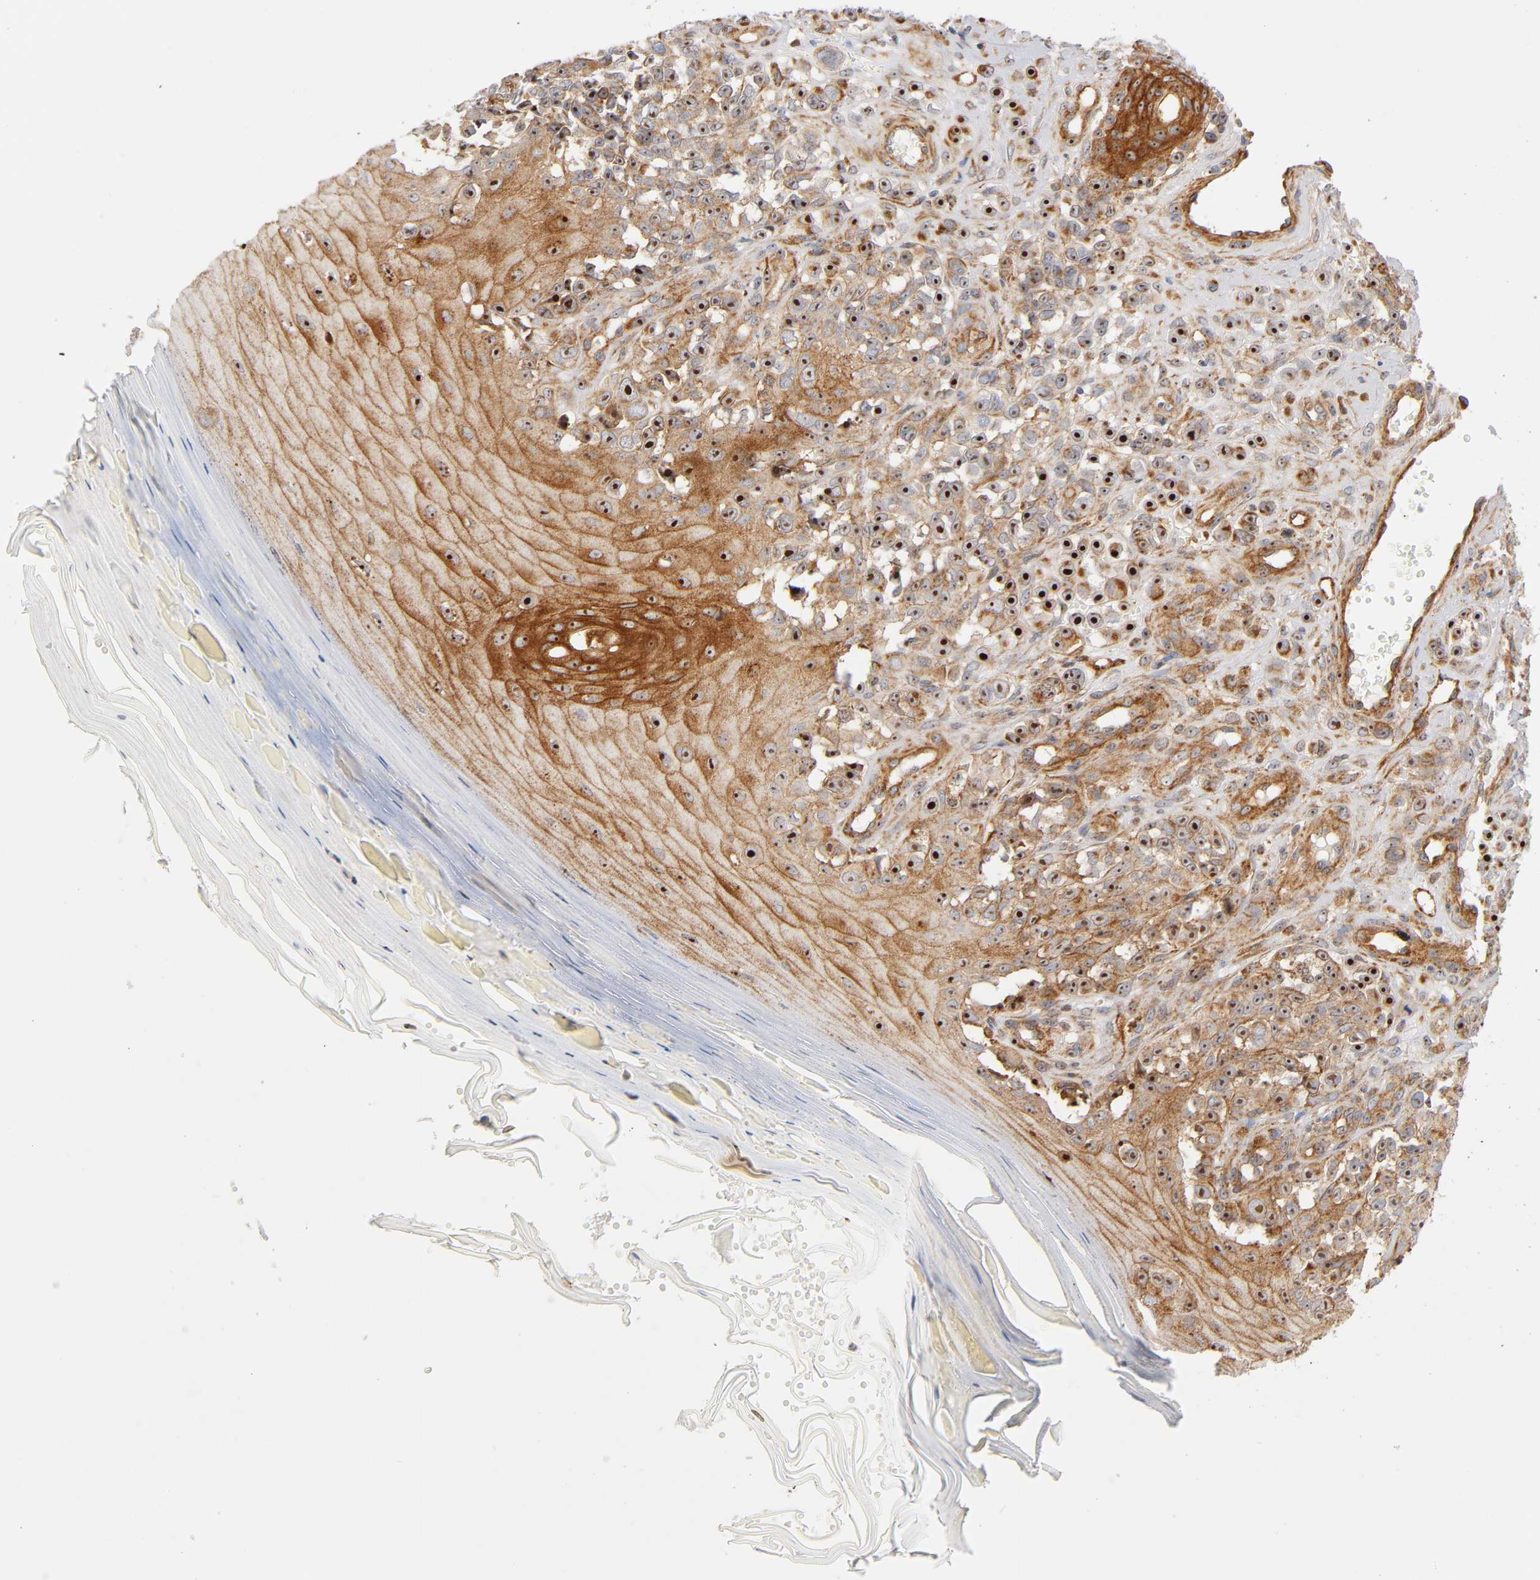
{"staining": {"intensity": "strong", "quantity": ">75%", "location": "cytoplasmic/membranous,nuclear"}, "tissue": "melanoma", "cell_type": "Tumor cells", "image_type": "cancer", "snomed": [{"axis": "morphology", "description": "Malignant melanoma, NOS"}, {"axis": "topography", "description": "Skin"}], "caption": "Strong cytoplasmic/membranous and nuclear protein positivity is identified in approximately >75% of tumor cells in malignant melanoma.", "gene": "PLD1", "patient": {"sex": "female", "age": 82}}